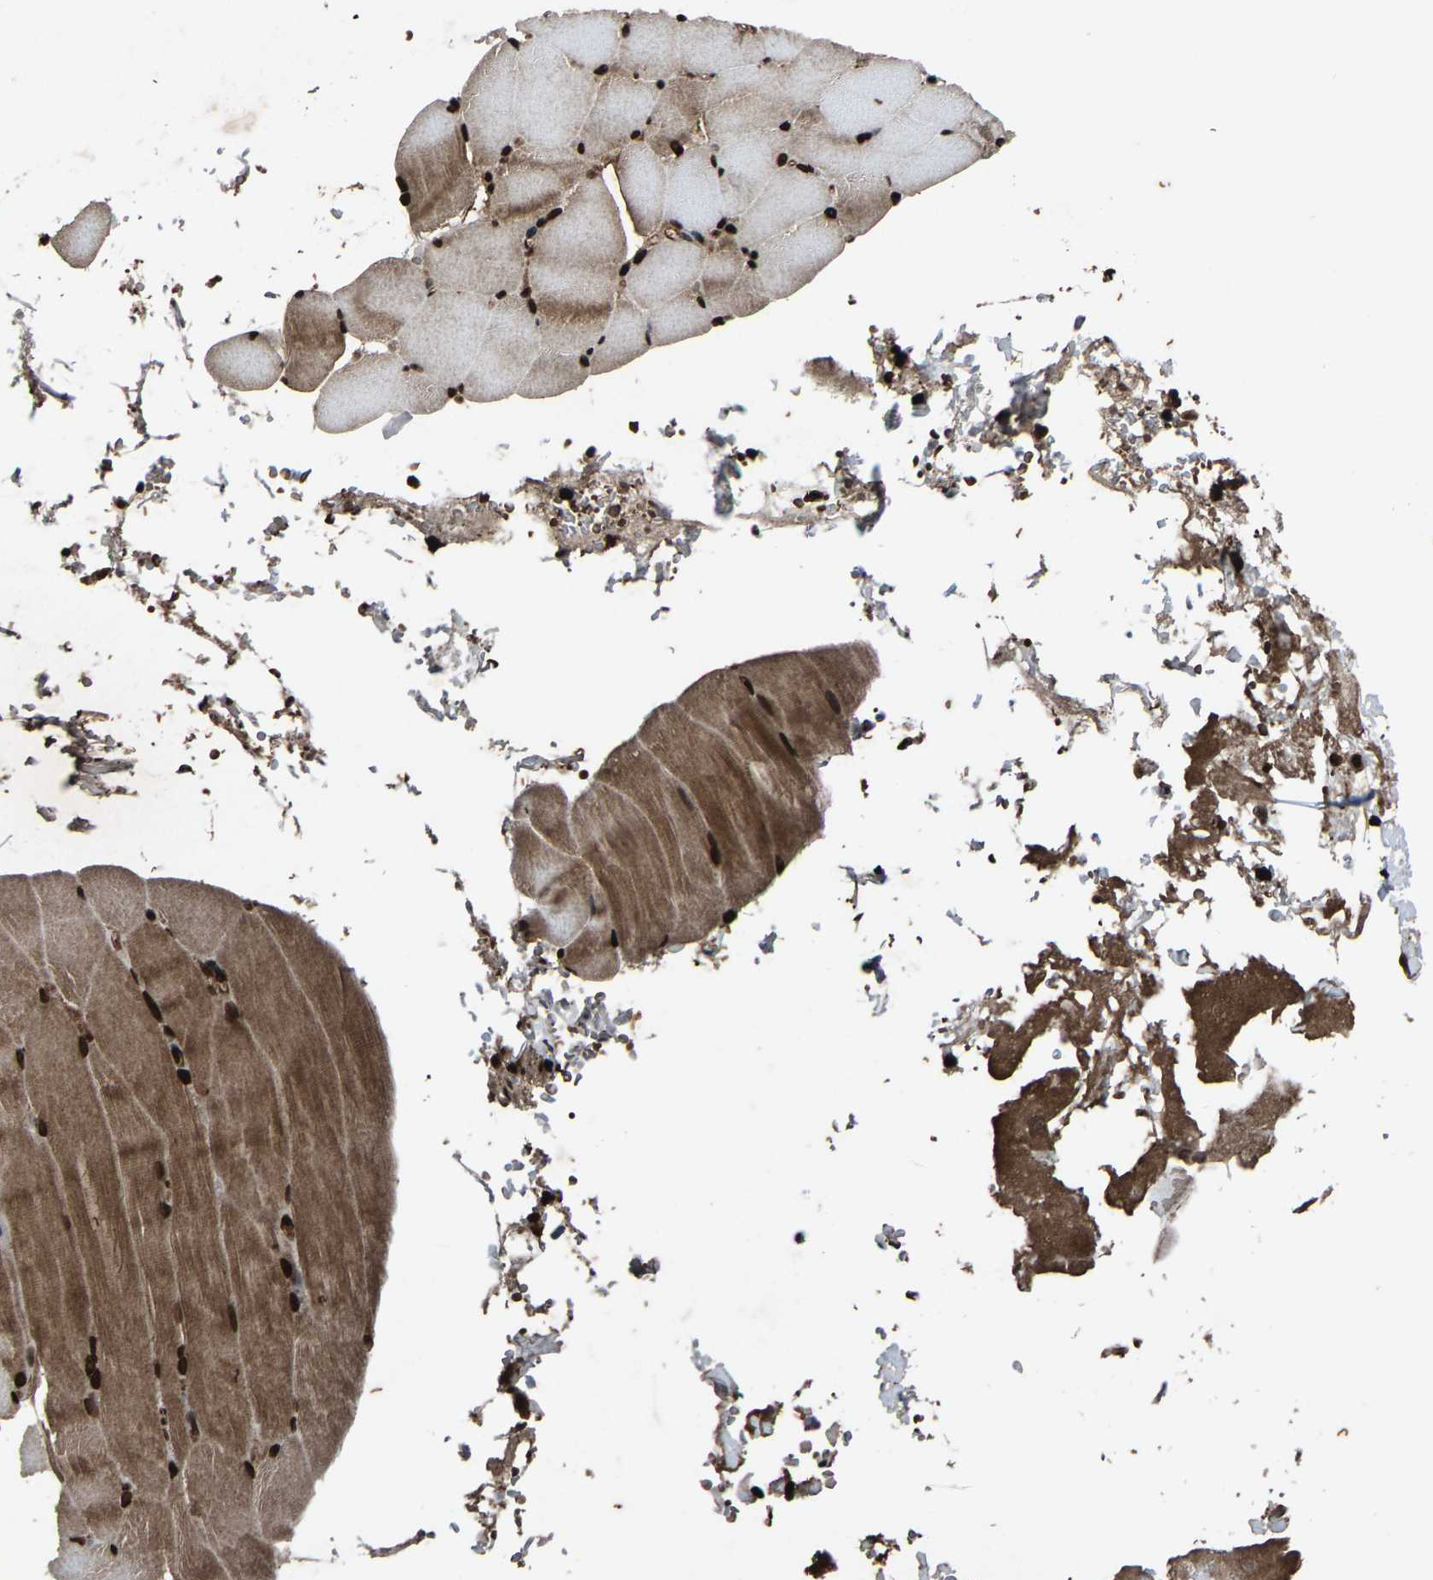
{"staining": {"intensity": "moderate", "quantity": ">75%", "location": "cytoplasmic/membranous,nuclear"}, "tissue": "skeletal muscle", "cell_type": "Myocytes", "image_type": "normal", "snomed": [{"axis": "morphology", "description": "Normal tissue, NOS"}, {"axis": "topography", "description": "Skeletal muscle"}, {"axis": "topography", "description": "Parathyroid gland"}], "caption": "Immunohistochemistry (IHC) of benign skeletal muscle reveals medium levels of moderate cytoplasmic/membranous,nuclear expression in approximately >75% of myocytes. (DAB IHC with brightfield microscopy, high magnification).", "gene": "H4C1", "patient": {"sex": "female", "age": 37}}